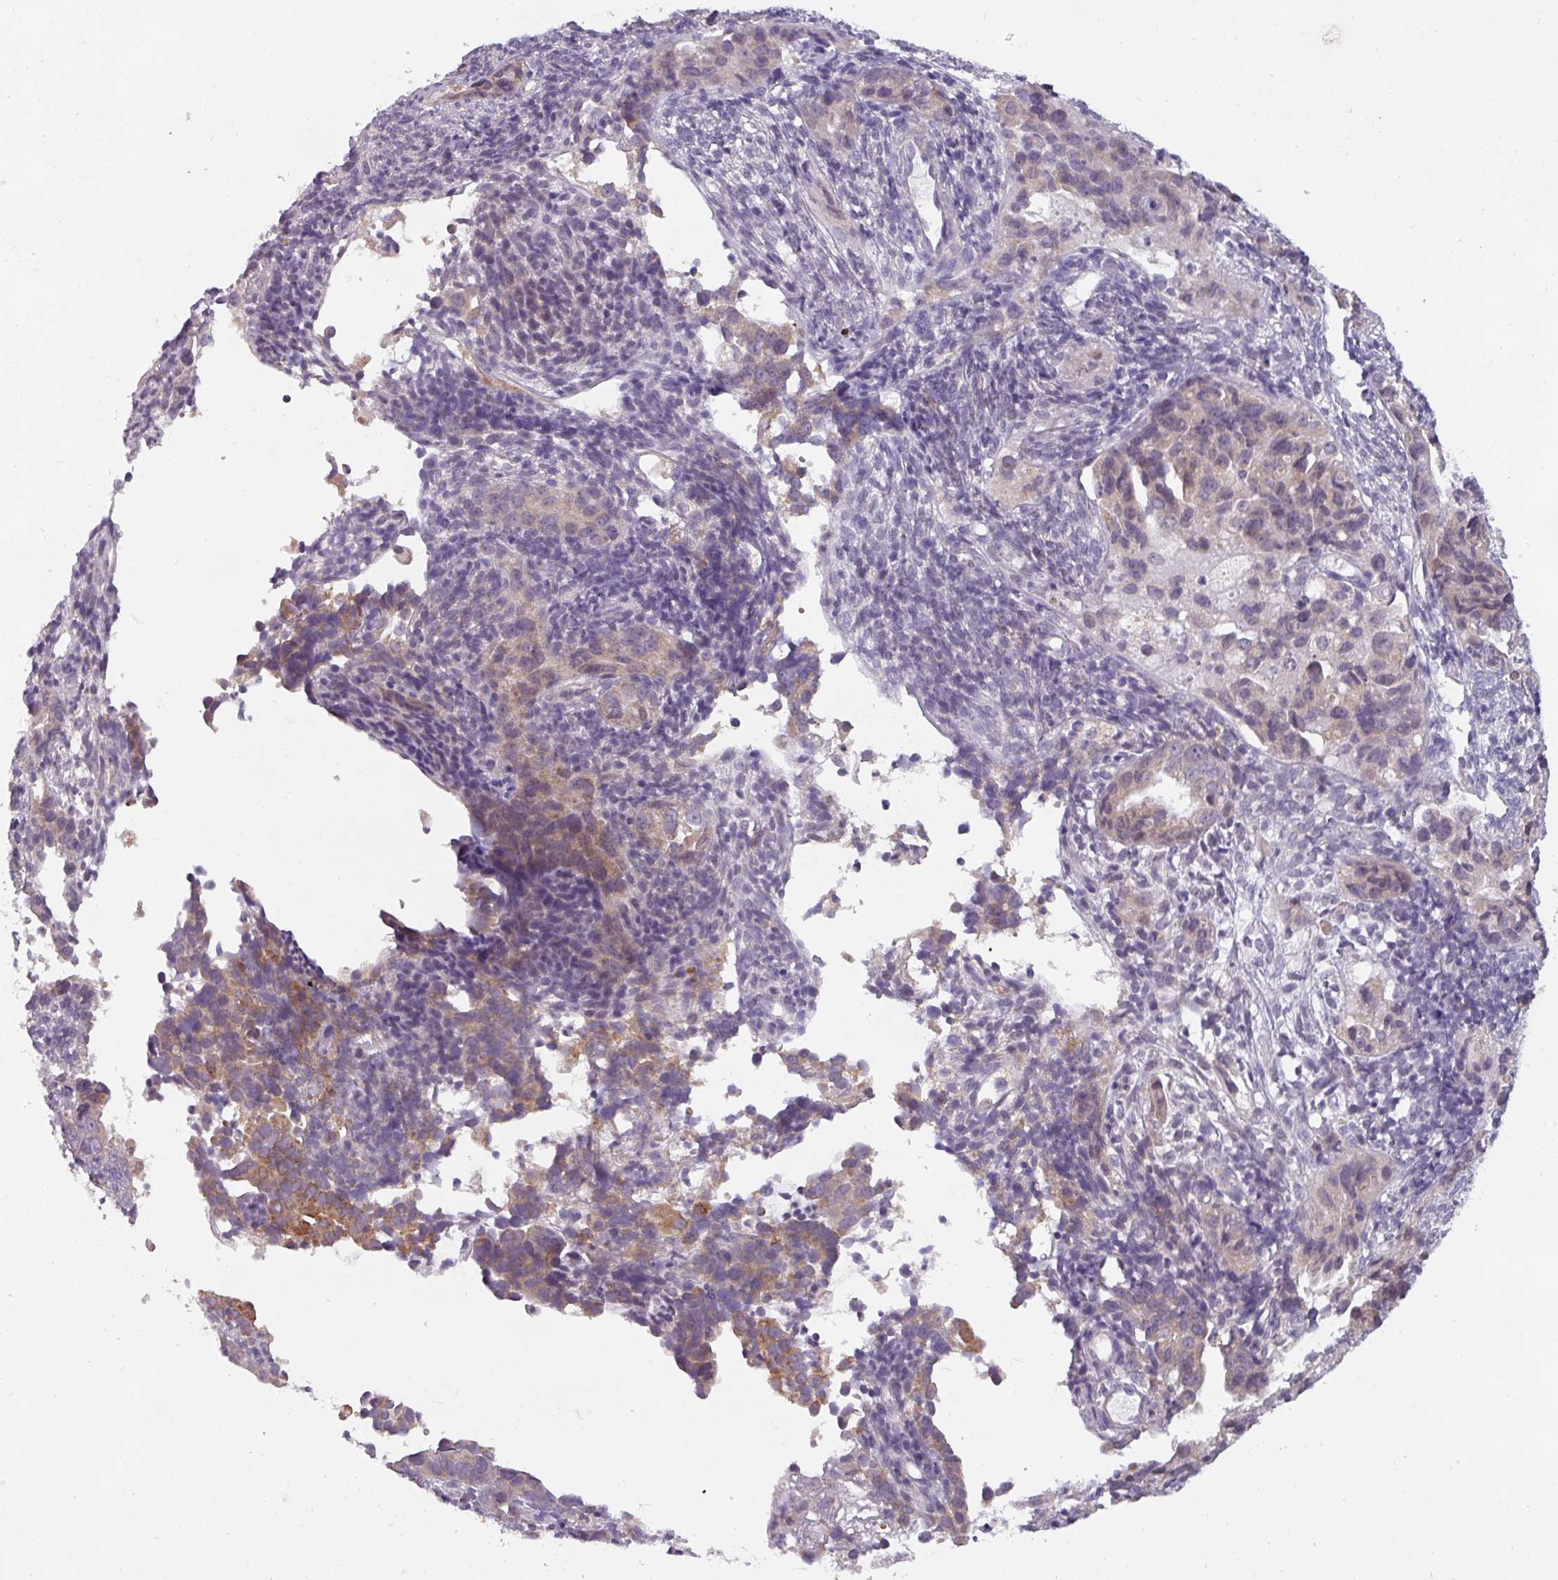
{"staining": {"intensity": "moderate", "quantity": "<25%", "location": "cytoplasmic/membranous"}, "tissue": "endometrial cancer", "cell_type": "Tumor cells", "image_type": "cancer", "snomed": [{"axis": "morphology", "description": "Adenocarcinoma, NOS"}, {"axis": "topography", "description": "Endometrium"}], "caption": "Protein analysis of endometrial cancer (adenocarcinoma) tissue exhibits moderate cytoplasmic/membranous staining in approximately <25% of tumor cells.", "gene": "C2orf68", "patient": {"sex": "female", "age": 57}}